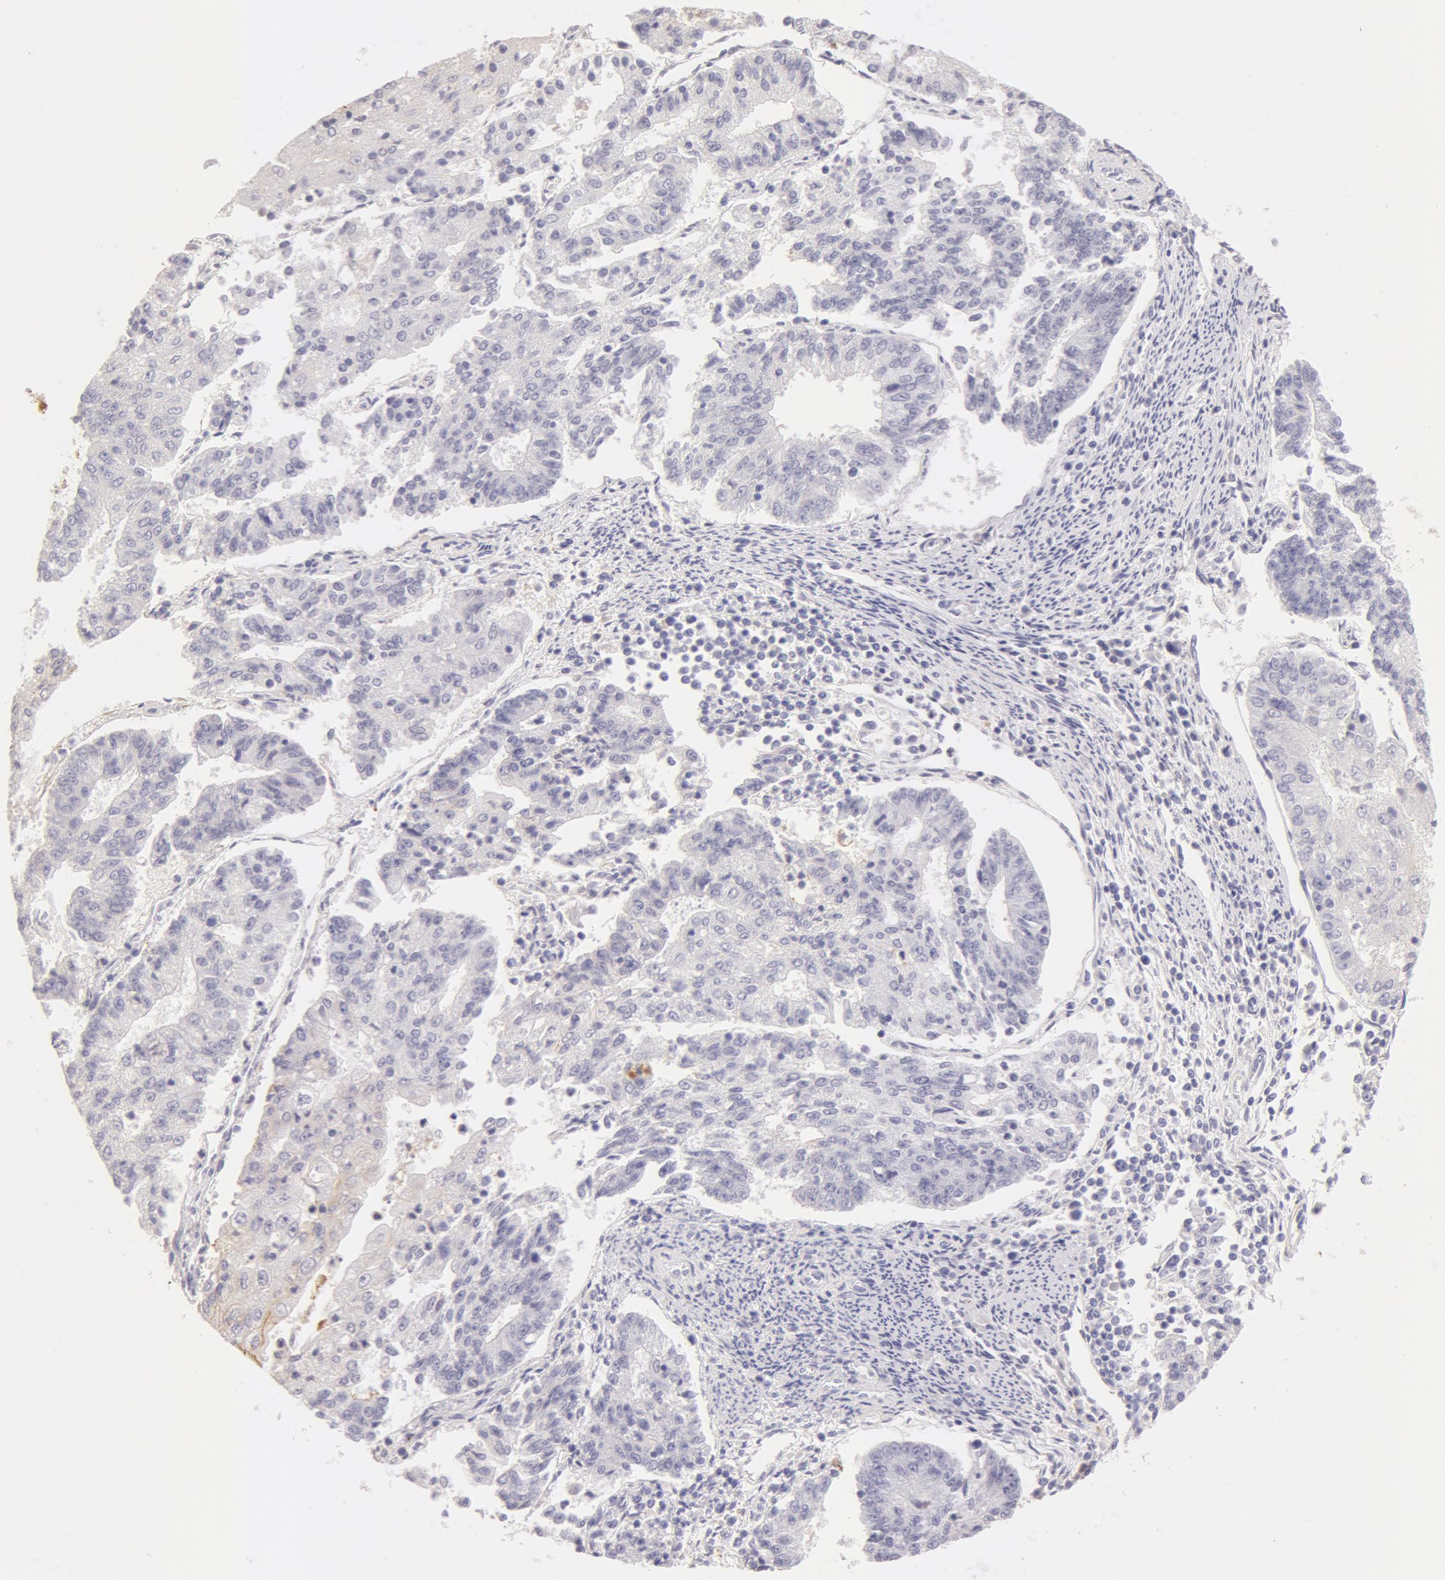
{"staining": {"intensity": "negative", "quantity": "none", "location": "none"}, "tissue": "endometrial cancer", "cell_type": "Tumor cells", "image_type": "cancer", "snomed": [{"axis": "morphology", "description": "Adenocarcinoma, NOS"}, {"axis": "topography", "description": "Endometrium"}], "caption": "This is an immunohistochemistry (IHC) photomicrograph of endometrial cancer. There is no staining in tumor cells.", "gene": "AHSG", "patient": {"sex": "female", "age": 56}}